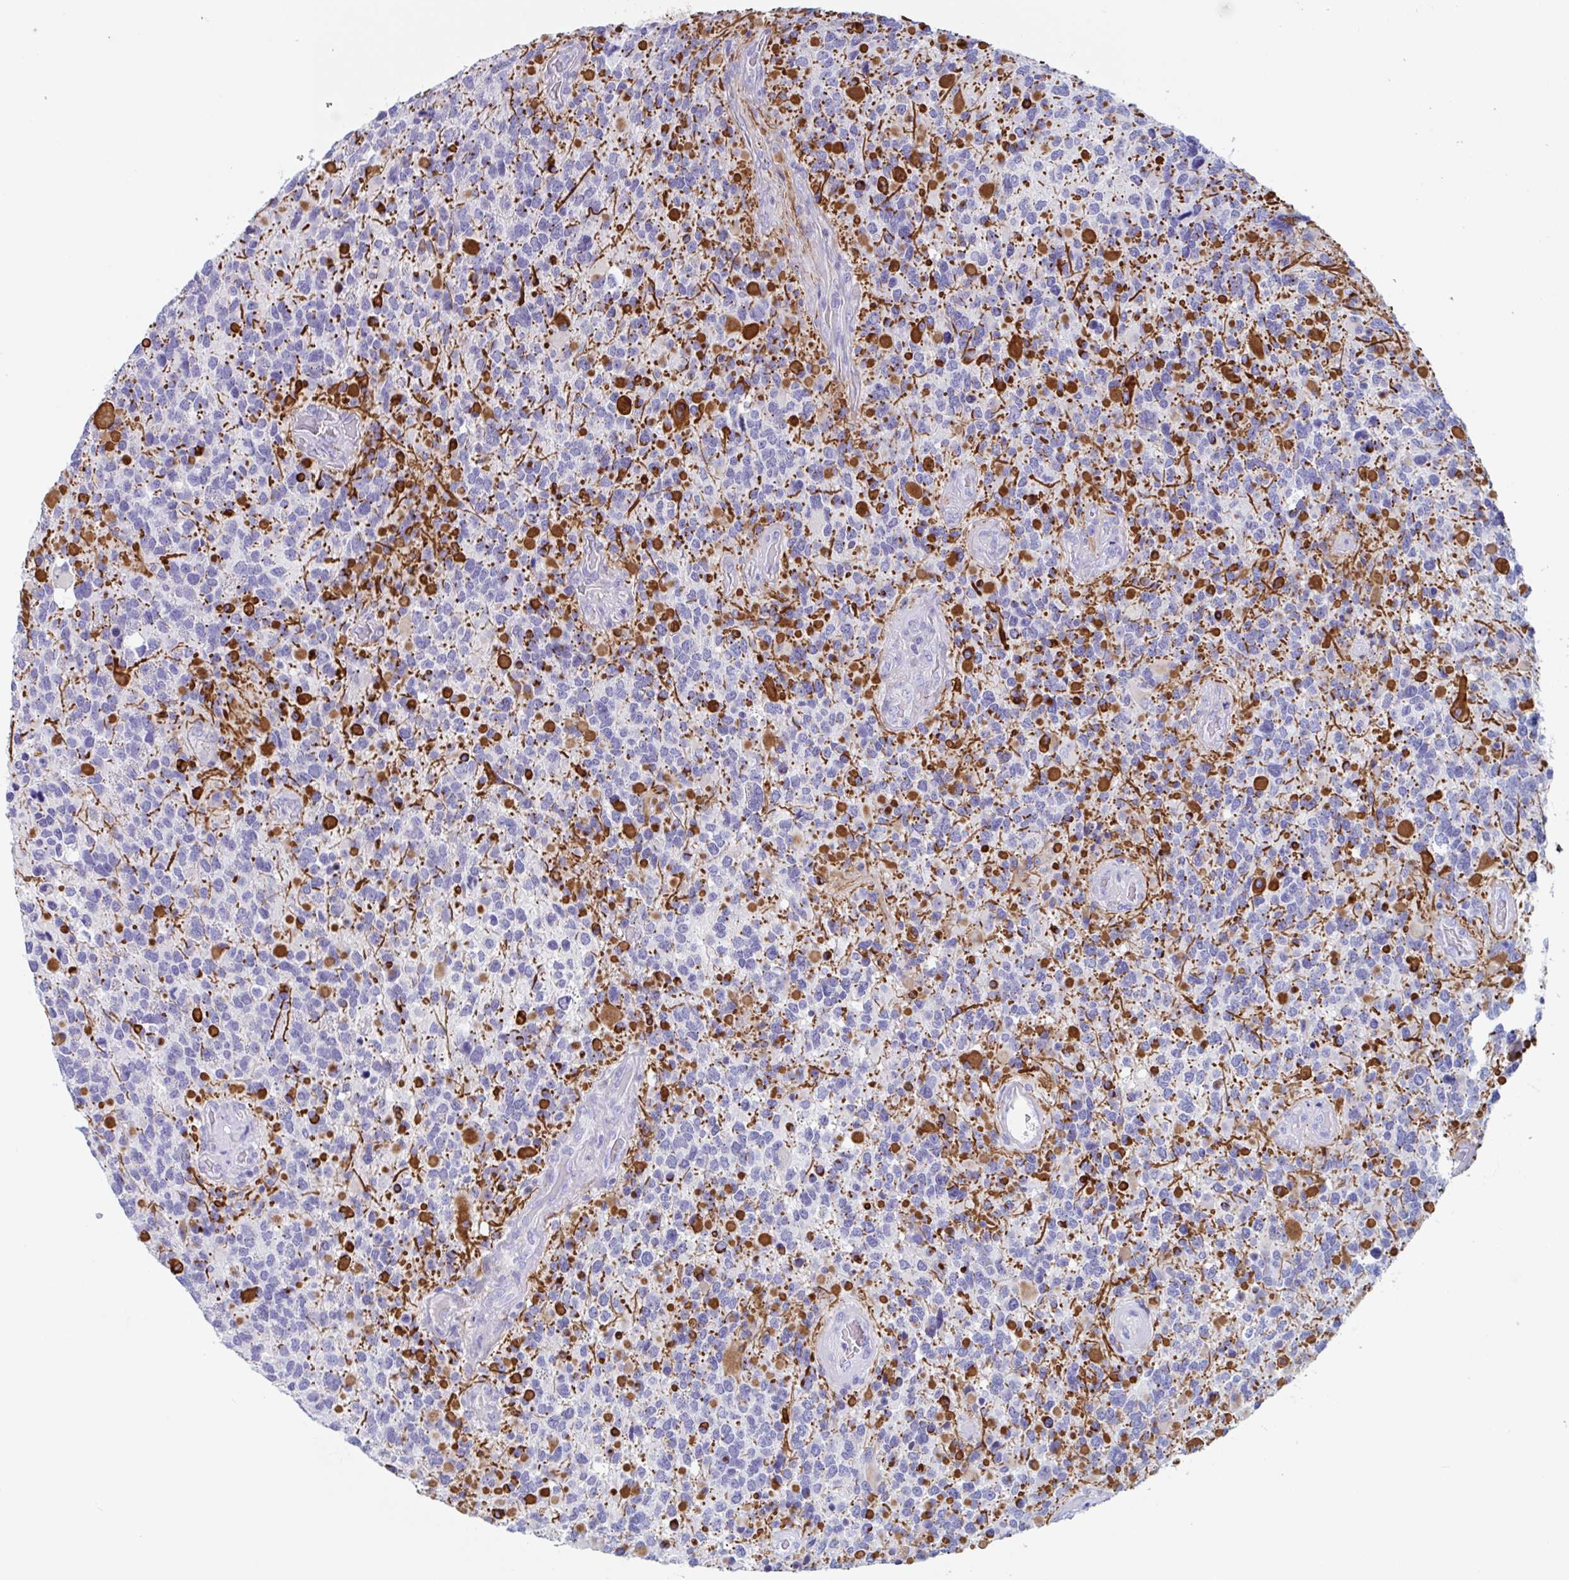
{"staining": {"intensity": "strong", "quantity": "<25%", "location": "cytoplasmic/membranous"}, "tissue": "glioma", "cell_type": "Tumor cells", "image_type": "cancer", "snomed": [{"axis": "morphology", "description": "Glioma, malignant, High grade"}, {"axis": "topography", "description": "Brain"}], "caption": "Immunohistochemistry image of high-grade glioma (malignant) stained for a protein (brown), which demonstrates medium levels of strong cytoplasmic/membranous staining in about <25% of tumor cells.", "gene": "ZPBP", "patient": {"sex": "female", "age": 40}}